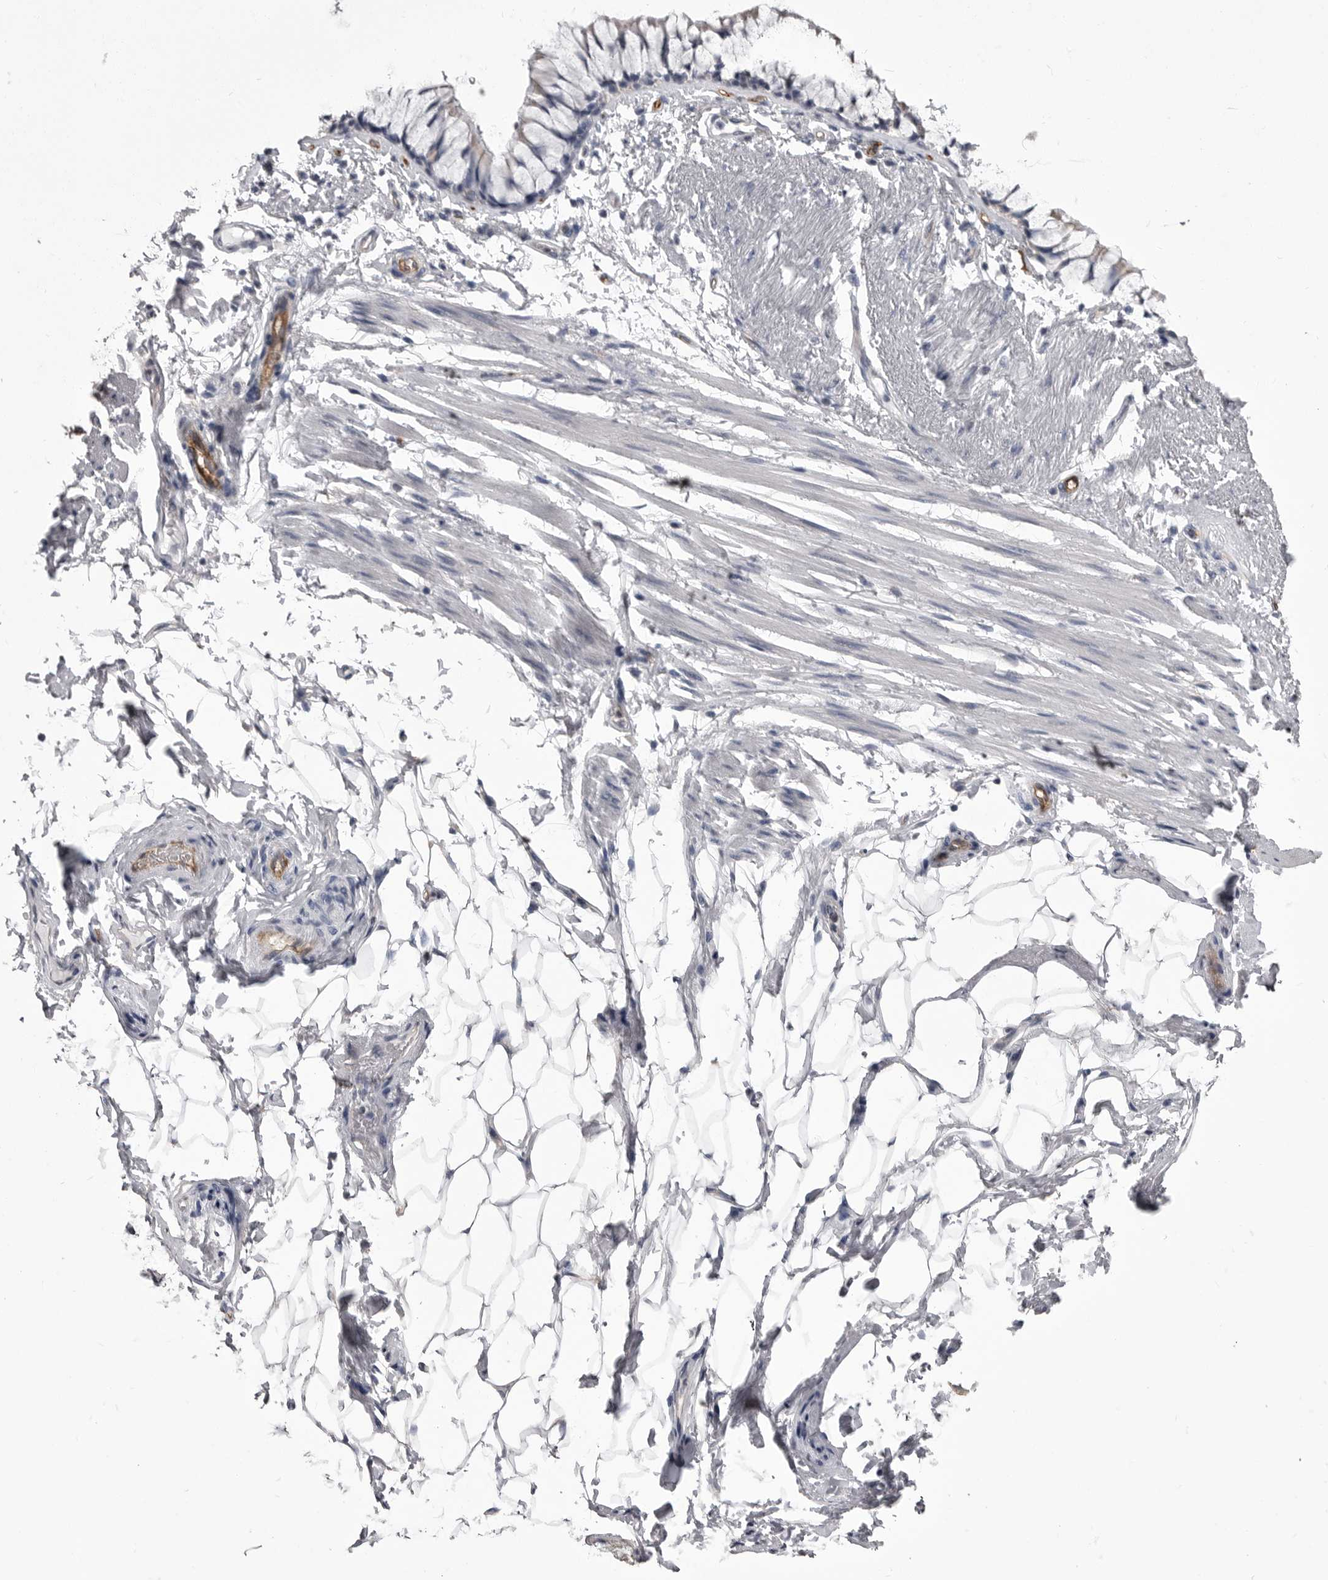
{"staining": {"intensity": "negative", "quantity": "none", "location": "none"}, "tissue": "adipose tissue", "cell_type": "Adipocytes", "image_type": "normal", "snomed": [{"axis": "morphology", "description": "Normal tissue, NOS"}, {"axis": "topography", "description": "Cartilage tissue"}, {"axis": "topography", "description": "Bronchus"}], "caption": "This is an IHC image of unremarkable adipose tissue. There is no staining in adipocytes.", "gene": "OPLAH", "patient": {"sex": "female", "age": 73}}